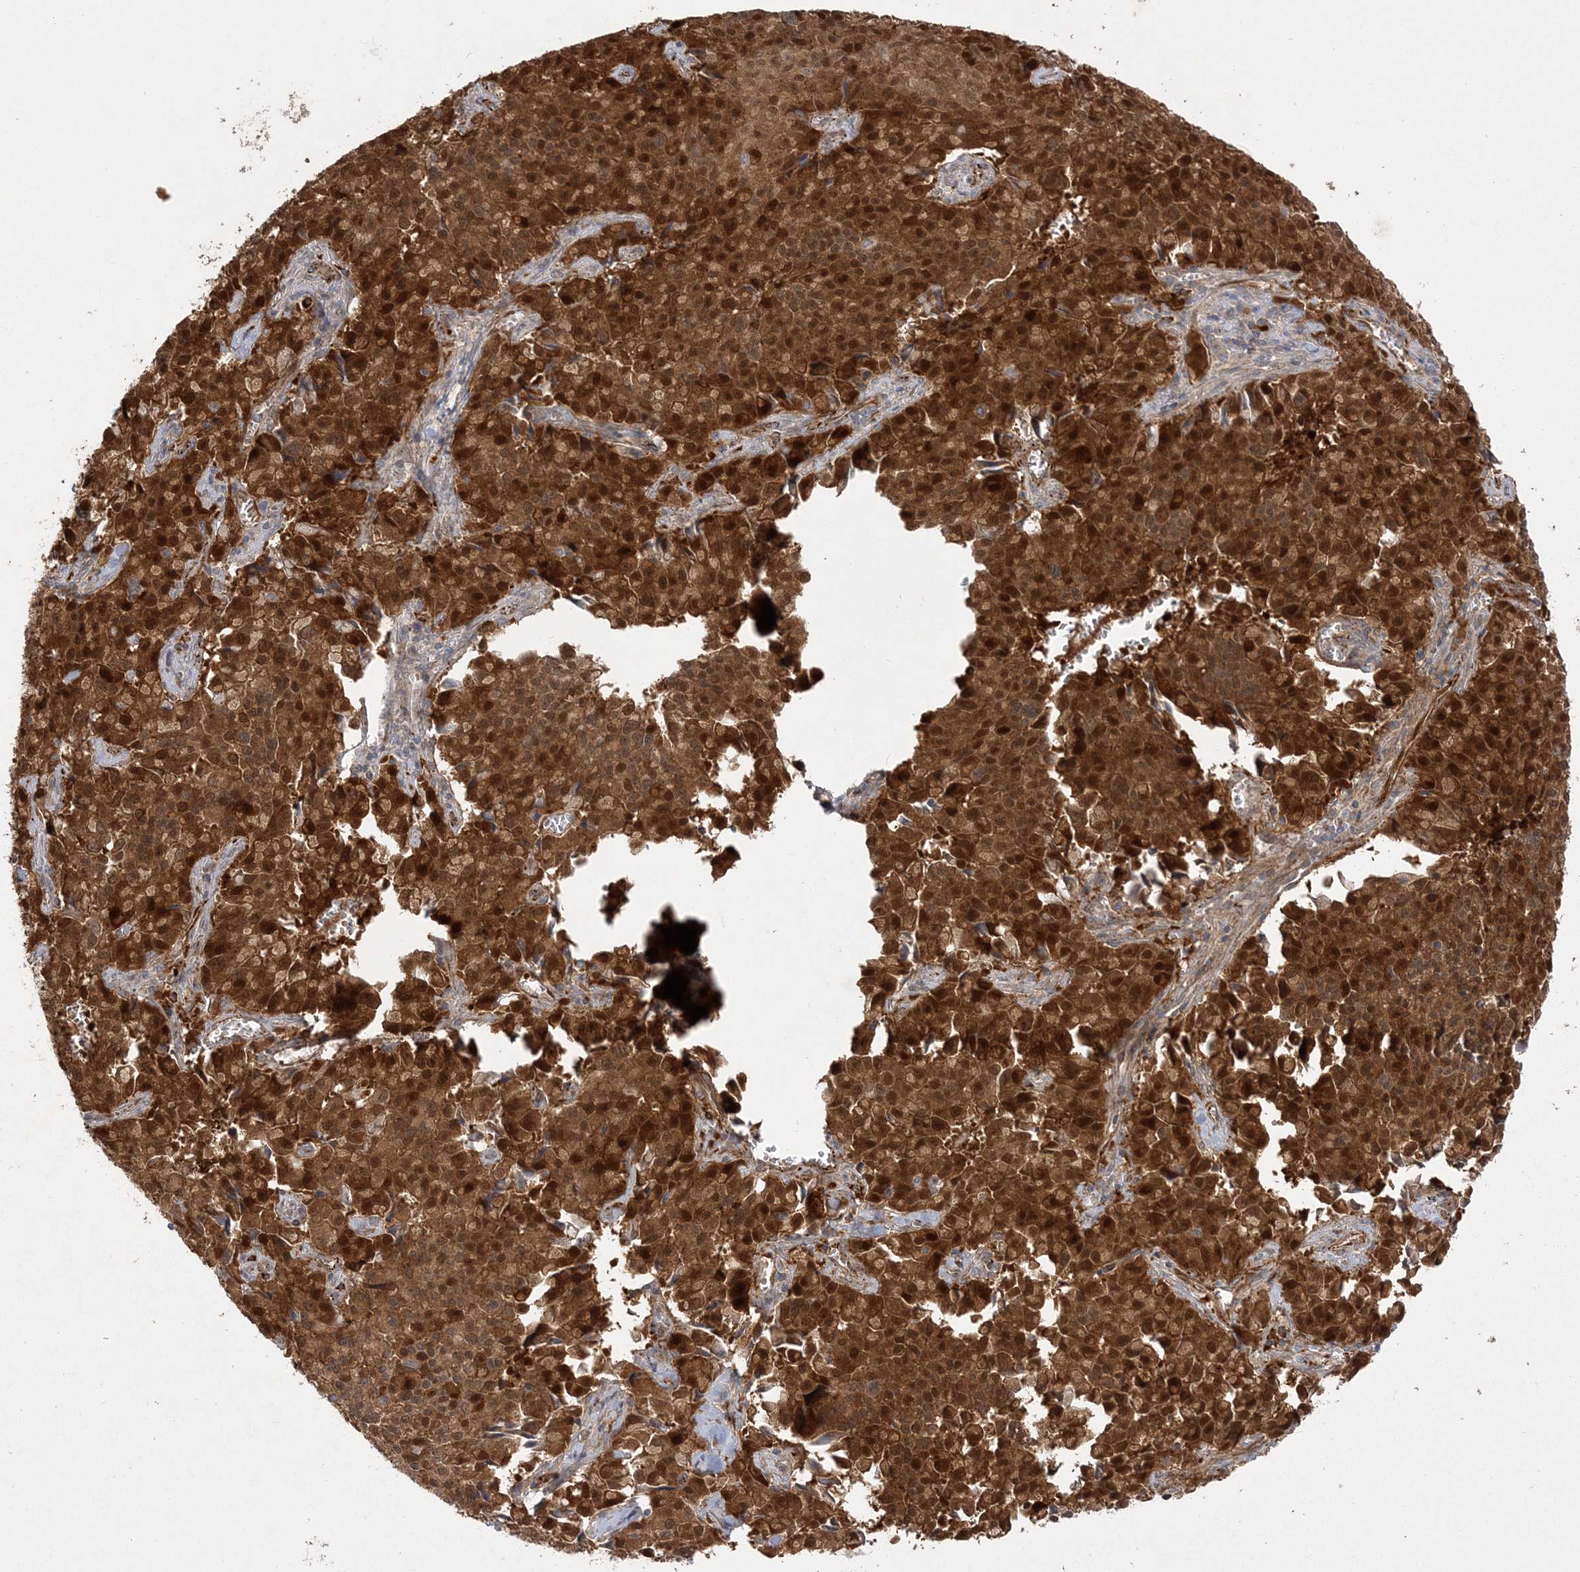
{"staining": {"intensity": "strong", "quantity": ">75%", "location": "cytoplasmic/membranous,nuclear"}, "tissue": "pancreatic cancer", "cell_type": "Tumor cells", "image_type": "cancer", "snomed": [{"axis": "morphology", "description": "Adenocarcinoma, NOS"}, {"axis": "topography", "description": "Pancreas"}], "caption": "Tumor cells display strong cytoplasmic/membranous and nuclear positivity in about >75% of cells in pancreatic adenocarcinoma. Ihc stains the protein in brown and the nuclei are stained blue.", "gene": "INPP1", "patient": {"sex": "male", "age": 65}}